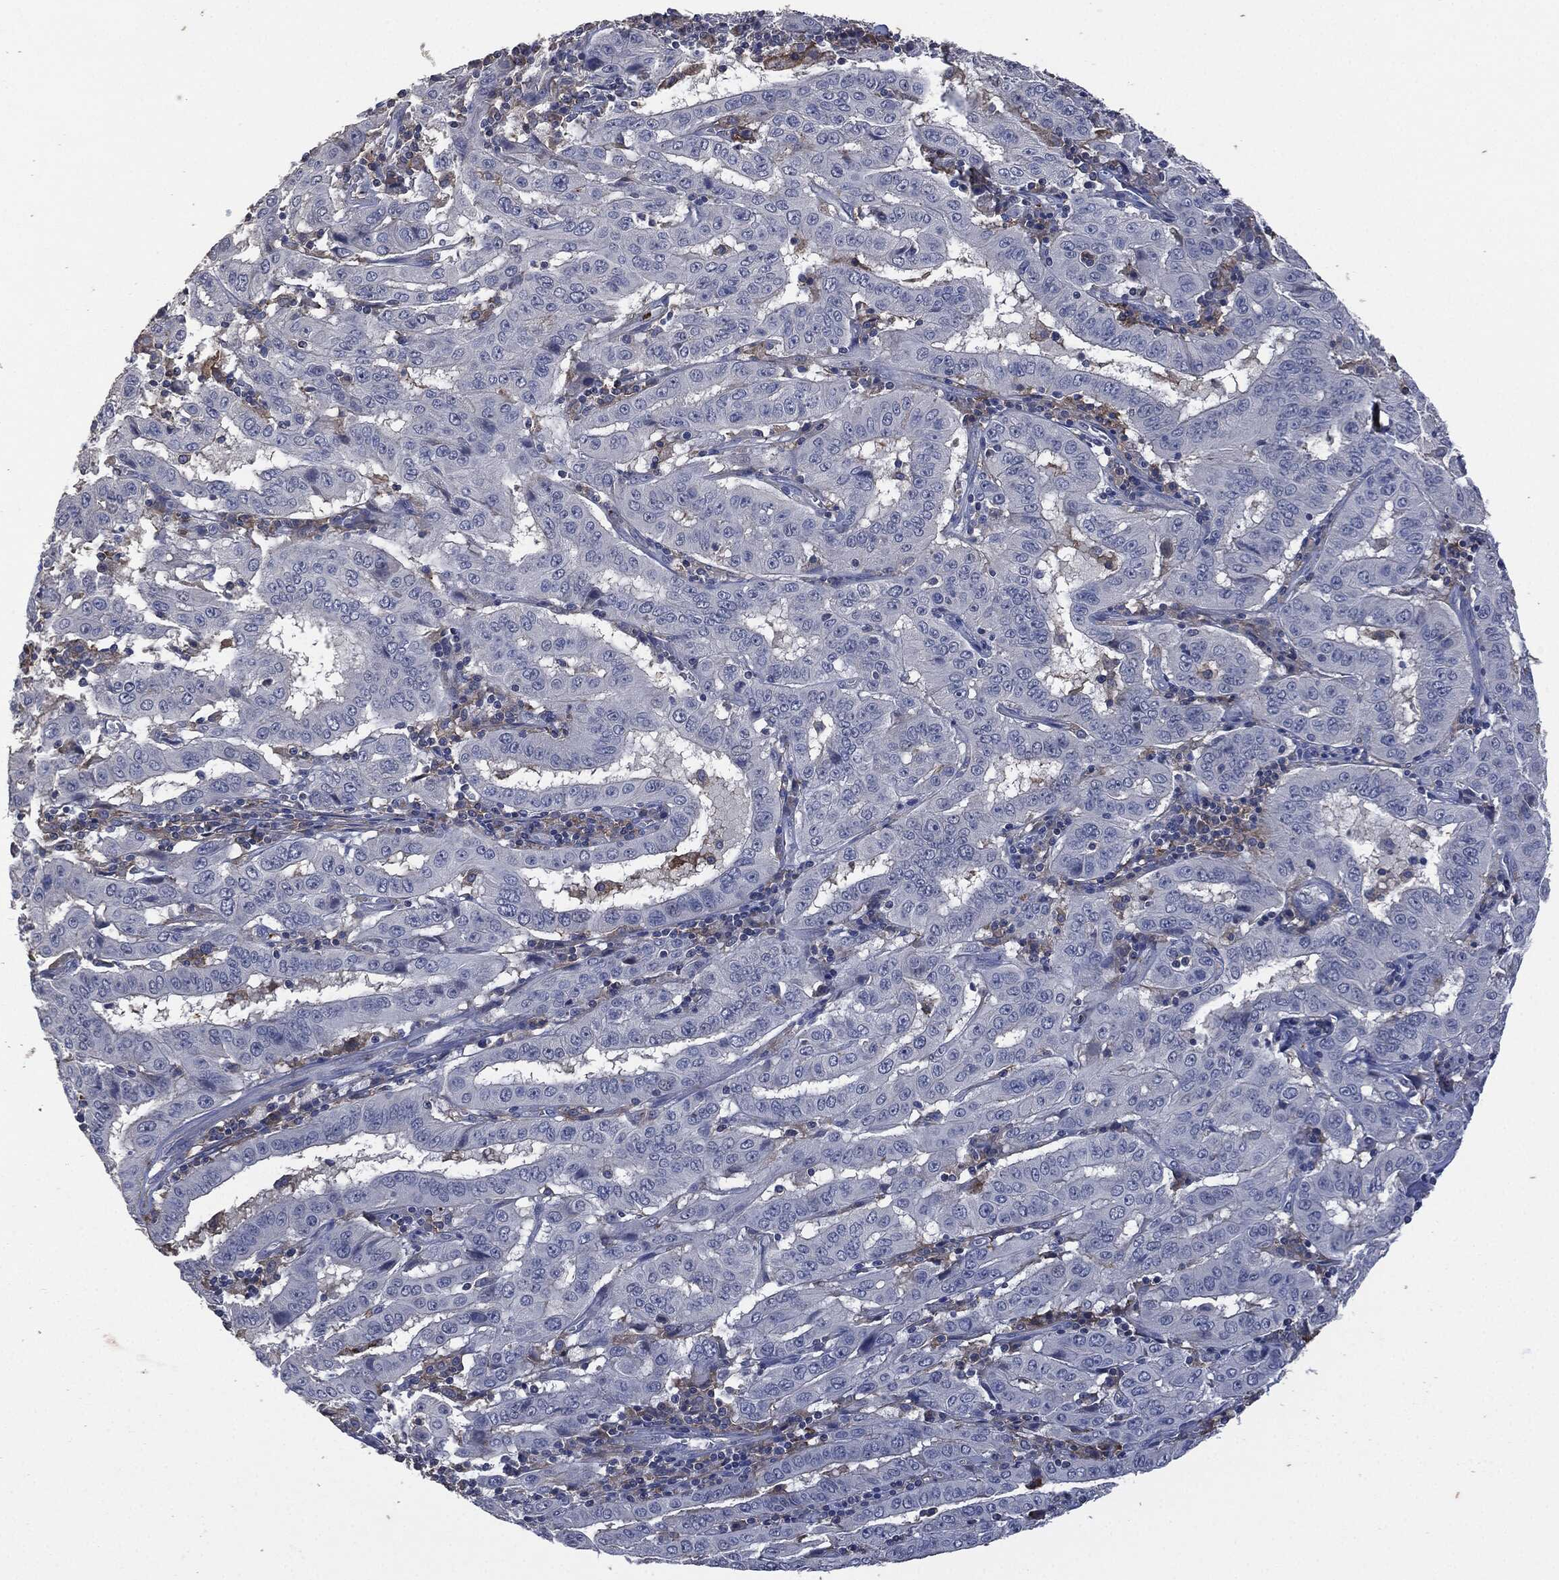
{"staining": {"intensity": "negative", "quantity": "none", "location": "none"}, "tissue": "pancreatic cancer", "cell_type": "Tumor cells", "image_type": "cancer", "snomed": [{"axis": "morphology", "description": "Adenocarcinoma, NOS"}, {"axis": "topography", "description": "Pancreas"}], "caption": "IHC photomicrograph of neoplastic tissue: pancreatic adenocarcinoma stained with DAB (3,3'-diaminobenzidine) reveals no significant protein expression in tumor cells.", "gene": "CD33", "patient": {"sex": "male", "age": 63}}